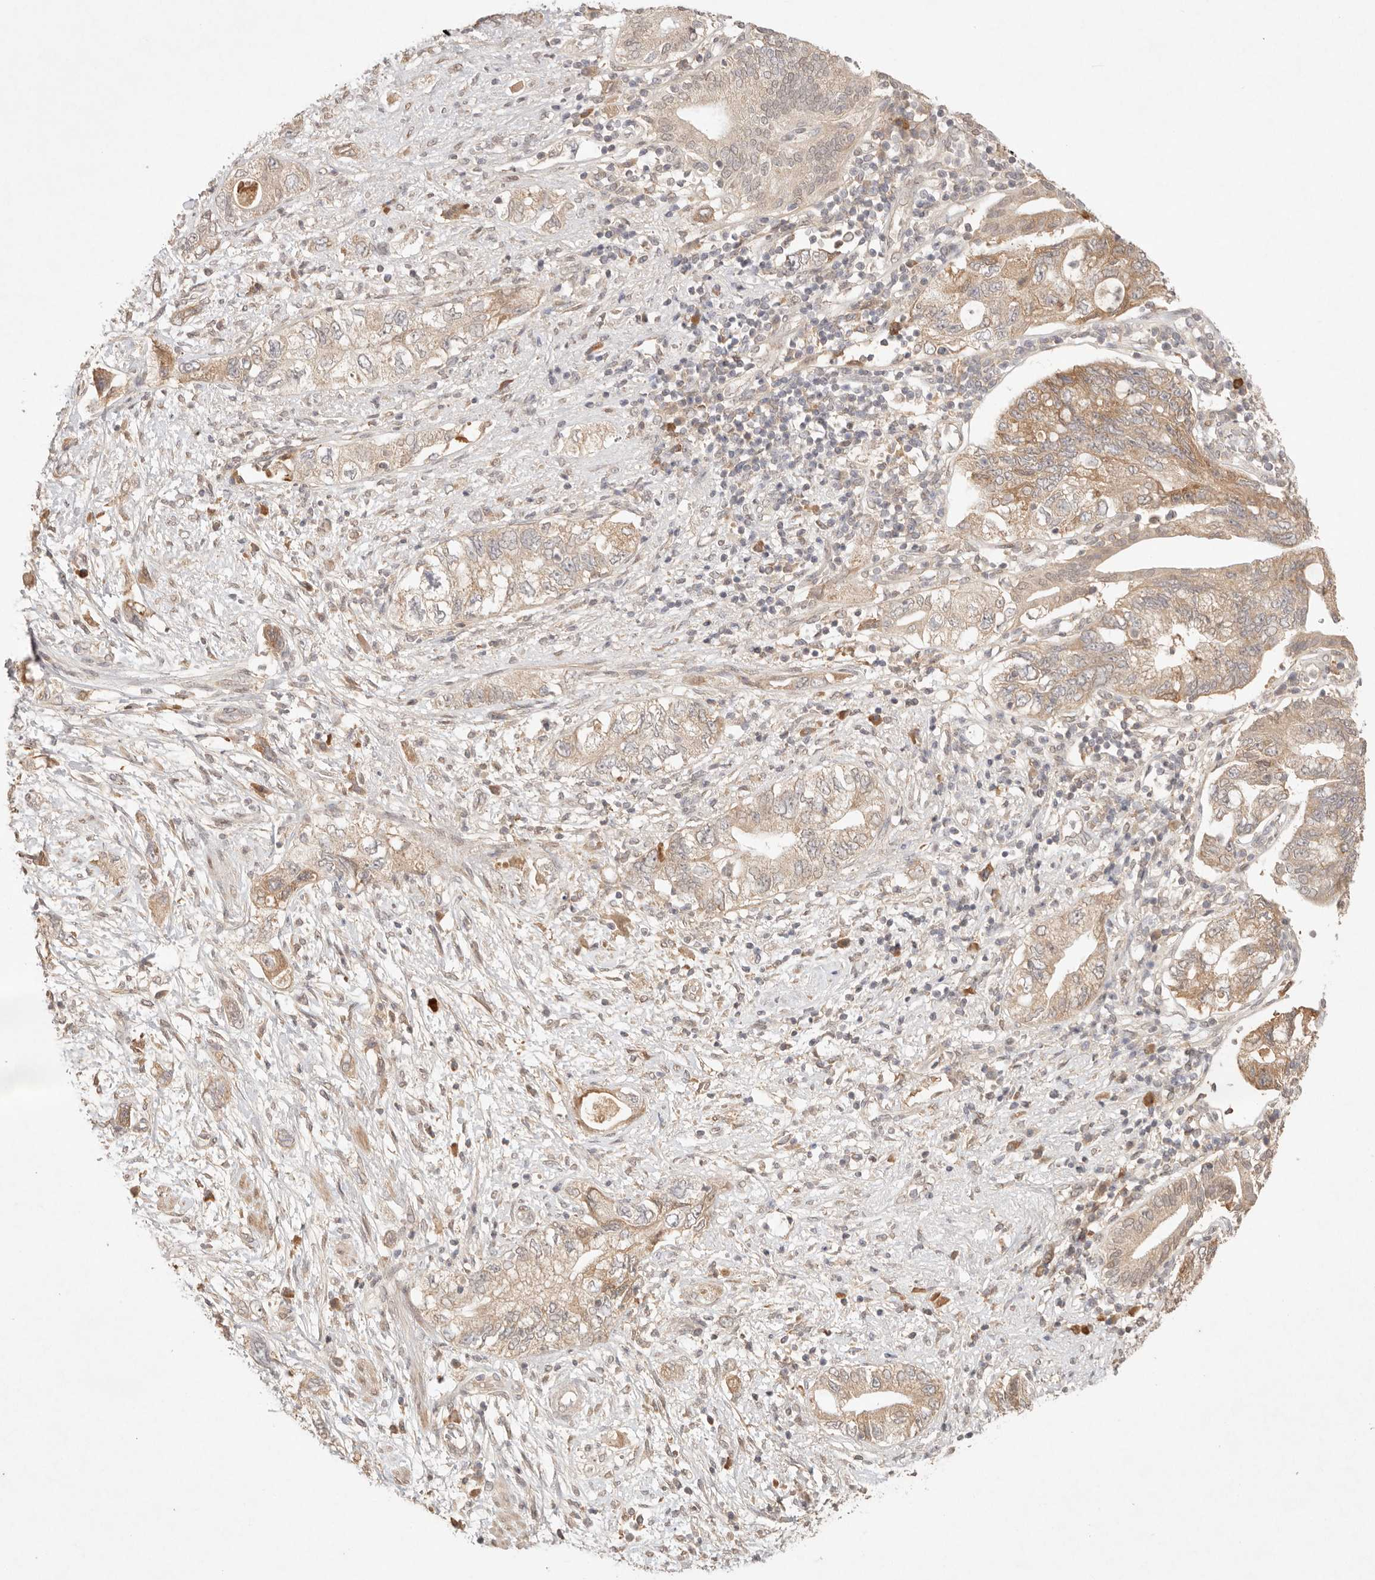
{"staining": {"intensity": "moderate", "quantity": ">75%", "location": "cytoplasmic/membranous"}, "tissue": "pancreatic cancer", "cell_type": "Tumor cells", "image_type": "cancer", "snomed": [{"axis": "morphology", "description": "Adenocarcinoma, NOS"}, {"axis": "topography", "description": "Pancreas"}], "caption": "Immunohistochemical staining of pancreatic cancer (adenocarcinoma) displays moderate cytoplasmic/membranous protein staining in about >75% of tumor cells. The protein of interest is stained brown, and the nuclei are stained in blue (DAB IHC with brightfield microscopy, high magnification).", "gene": "PHLDA3", "patient": {"sex": "female", "age": 73}}